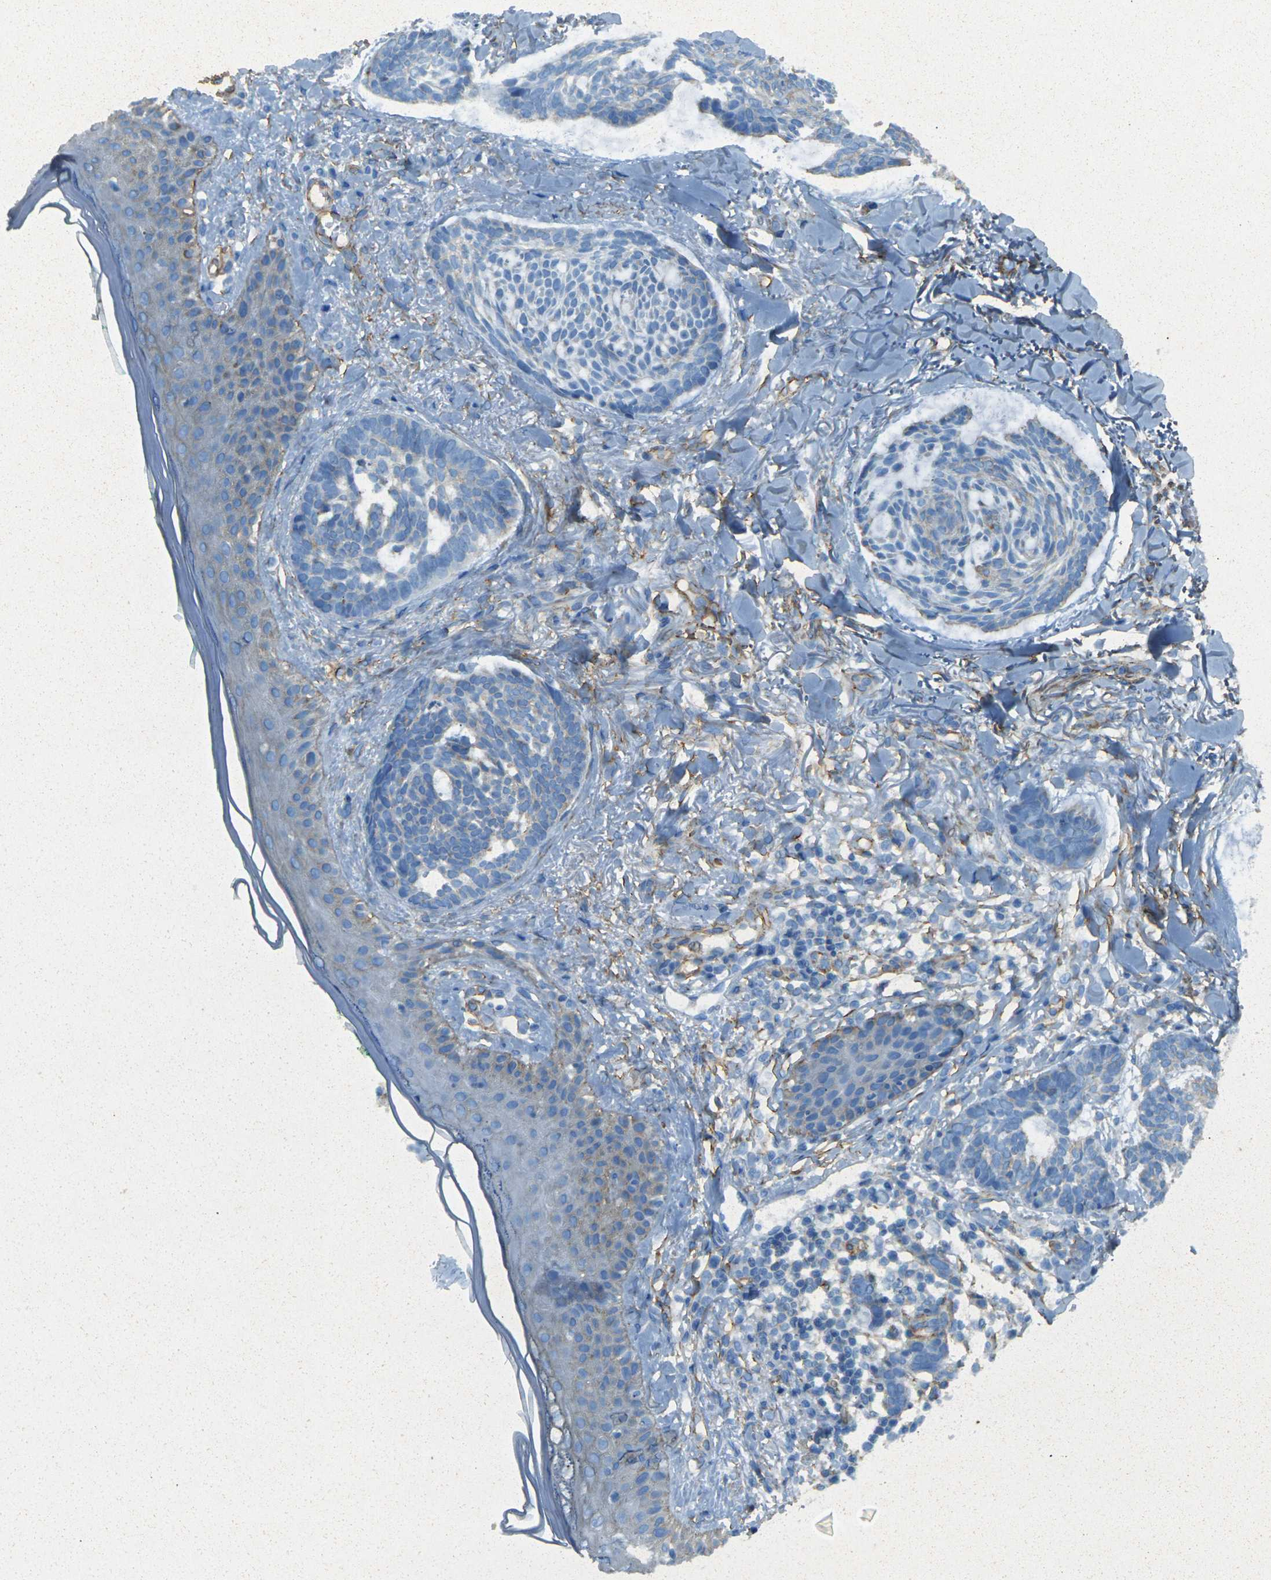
{"staining": {"intensity": "negative", "quantity": "none", "location": "none"}, "tissue": "skin cancer", "cell_type": "Tumor cells", "image_type": "cancer", "snomed": [{"axis": "morphology", "description": "Basal cell carcinoma"}, {"axis": "topography", "description": "Skin"}], "caption": "Immunohistochemistry (IHC) of human basal cell carcinoma (skin) exhibits no expression in tumor cells.", "gene": "EPHA7", "patient": {"sex": "male", "age": 43}}